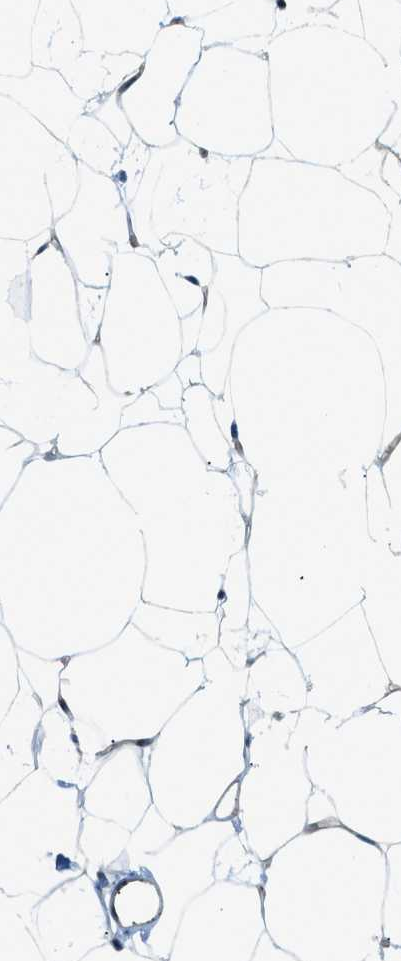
{"staining": {"intensity": "negative", "quantity": "none", "location": "none"}, "tissue": "adipose tissue", "cell_type": "Adipocytes", "image_type": "normal", "snomed": [{"axis": "morphology", "description": "Normal tissue, NOS"}, {"axis": "topography", "description": "Breast"}, {"axis": "topography", "description": "Soft tissue"}], "caption": "A high-resolution micrograph shows immunohistochemistry (IHC) staining of normal adipose tissue, which reveals no significant positivity in adipocytes.", "gene": "GRK6", "patient": {"sex": "female", "age": 75}}